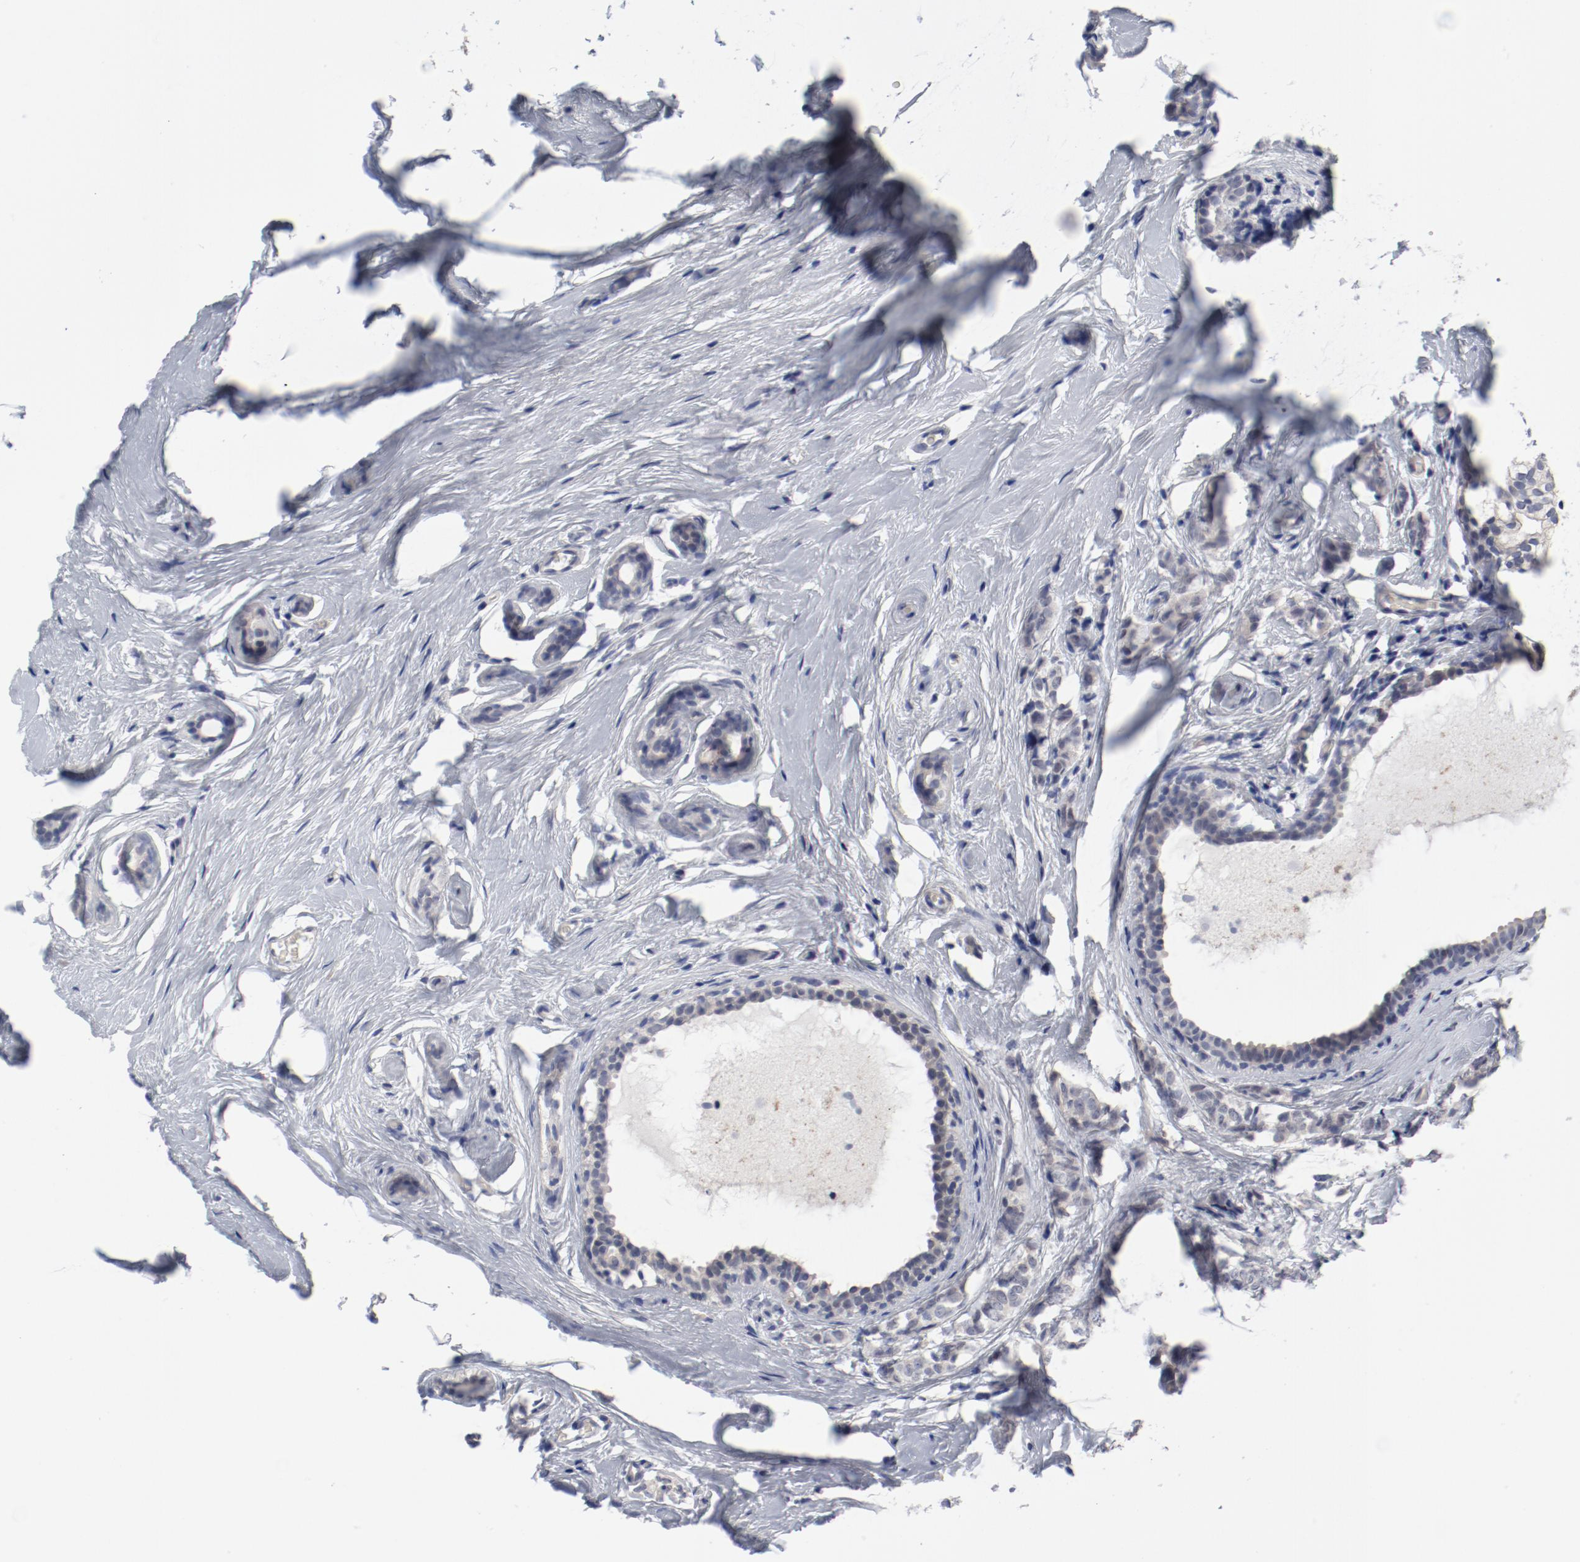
{"staining": {"intensity": "negative", "quantity": "none", "location": "none"}, "tissue": "breast cancer", "cell_type": "Tumor cells", "image_type": "cancer", "snomed": [{"axis": "morphology", "description": "Lobular carcinoma"}, {"axis": "topography", "description": "Breast"}], "caption": "This is an immunohistochemistry (IHC) histopathology image of human lobular carcinoma (breast). There is no positivity in tumor cells.", "gene": "ANKLE2", "patient": {"sex": "female", "age": 60}}